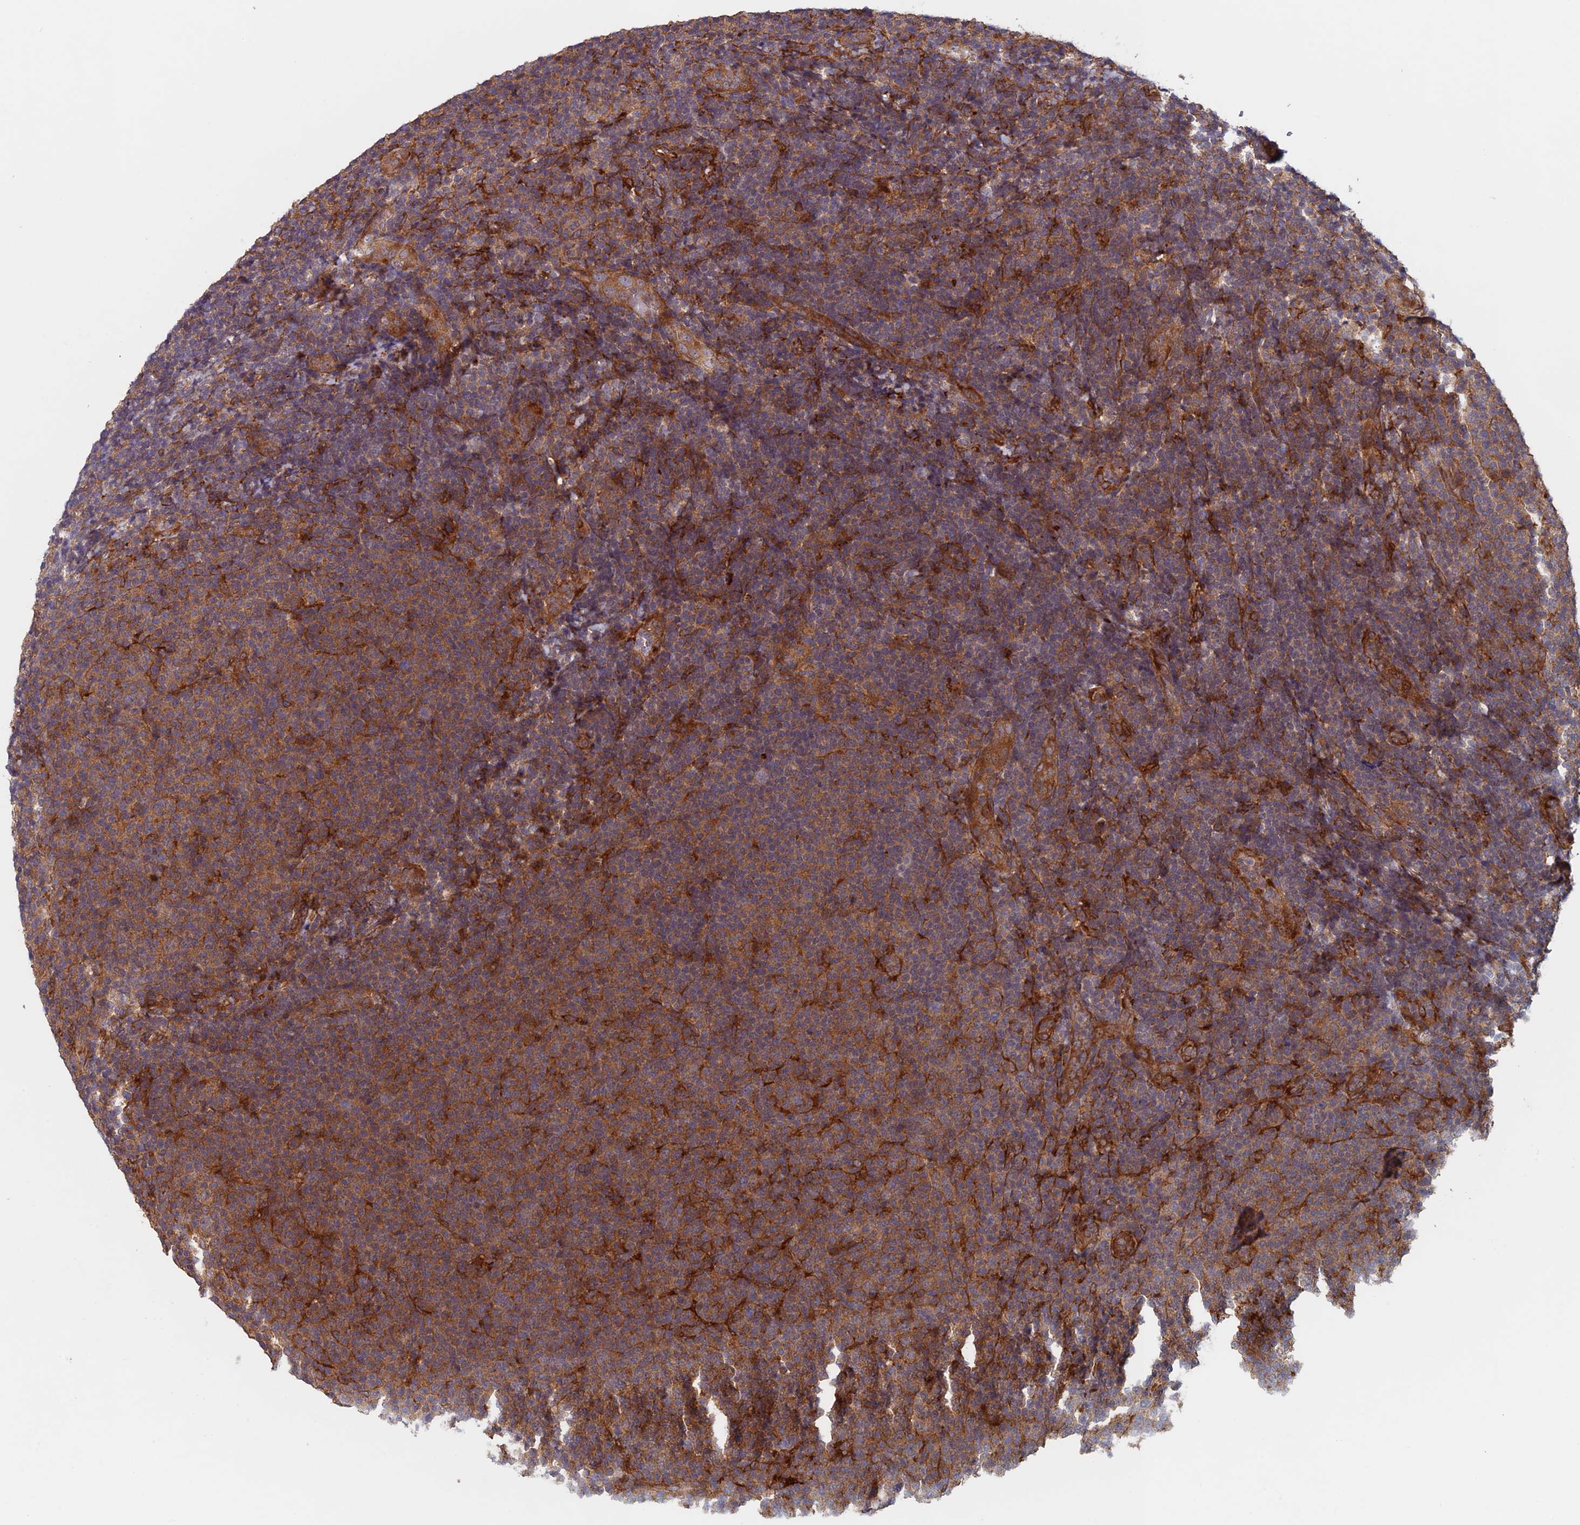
{"staining": {"intensity": "moderate", "quantity": ">75%", "location": "cytoplasmic/membranous"}, "tissue": "lymphoma", "cell_type": "Tumor cells", "image_type": "cancer", "snomed": [{"axis": "morphology", "description": "Malignant lymphoma, non-Hodgkin's type, Low grade"}, {"axis": "topography", "description": "Lymph node"}], "caption": "A brown stain shows moderate cytoplasmic/membranous positivity of a protein in human malignant lymphoma, non-Hodgkin's type (low-grade) tumor cells.", "gene": "NUDT16L1", "patient": {"sex": "male", "age": 66}}